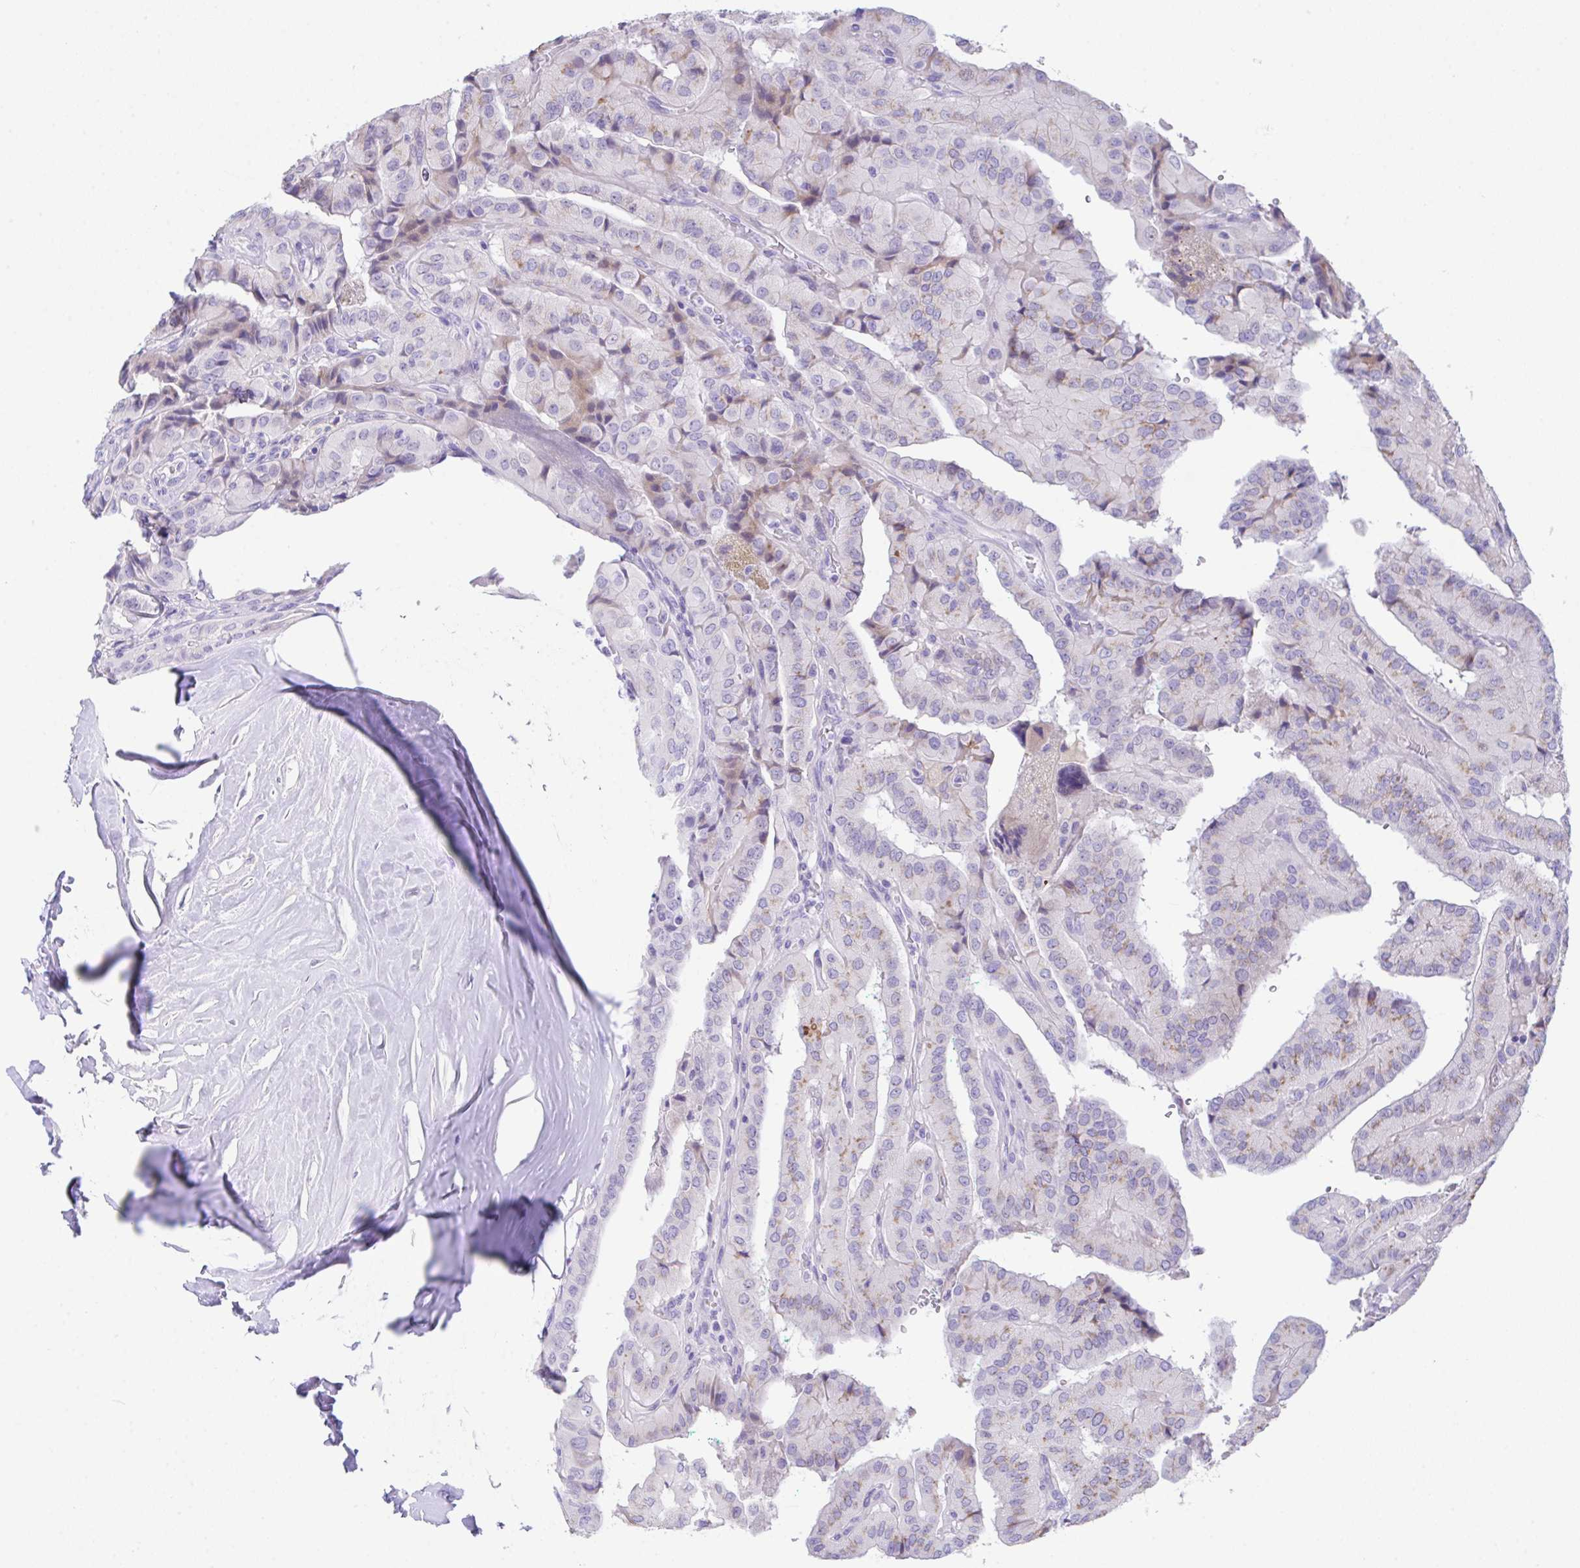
{"staining": {"intensity": "weak", "quantity": "25%-75%", "location": "cytoplasmic/membranous"}, "tissue": "thyroid cancer", "cell_type": "Tumor cells", "image_type": "cancer", "snomed": [{"axis": "morphology", "description": "Normal tissue, NOS"}, {"axis": "morphology", "description": "Papillary adenocarcinoma, NOS"}, {"axis": "topography", "description": "Thyroid gland"}], "caption": "Thyroid cancer stained for a protein (brown) shows weak cytoplasmic/membranous positive positivity in about 25%-75% of tumor cells.", "gene": "SLC16A6", "patient": {"sex": "female", "age": 59}}